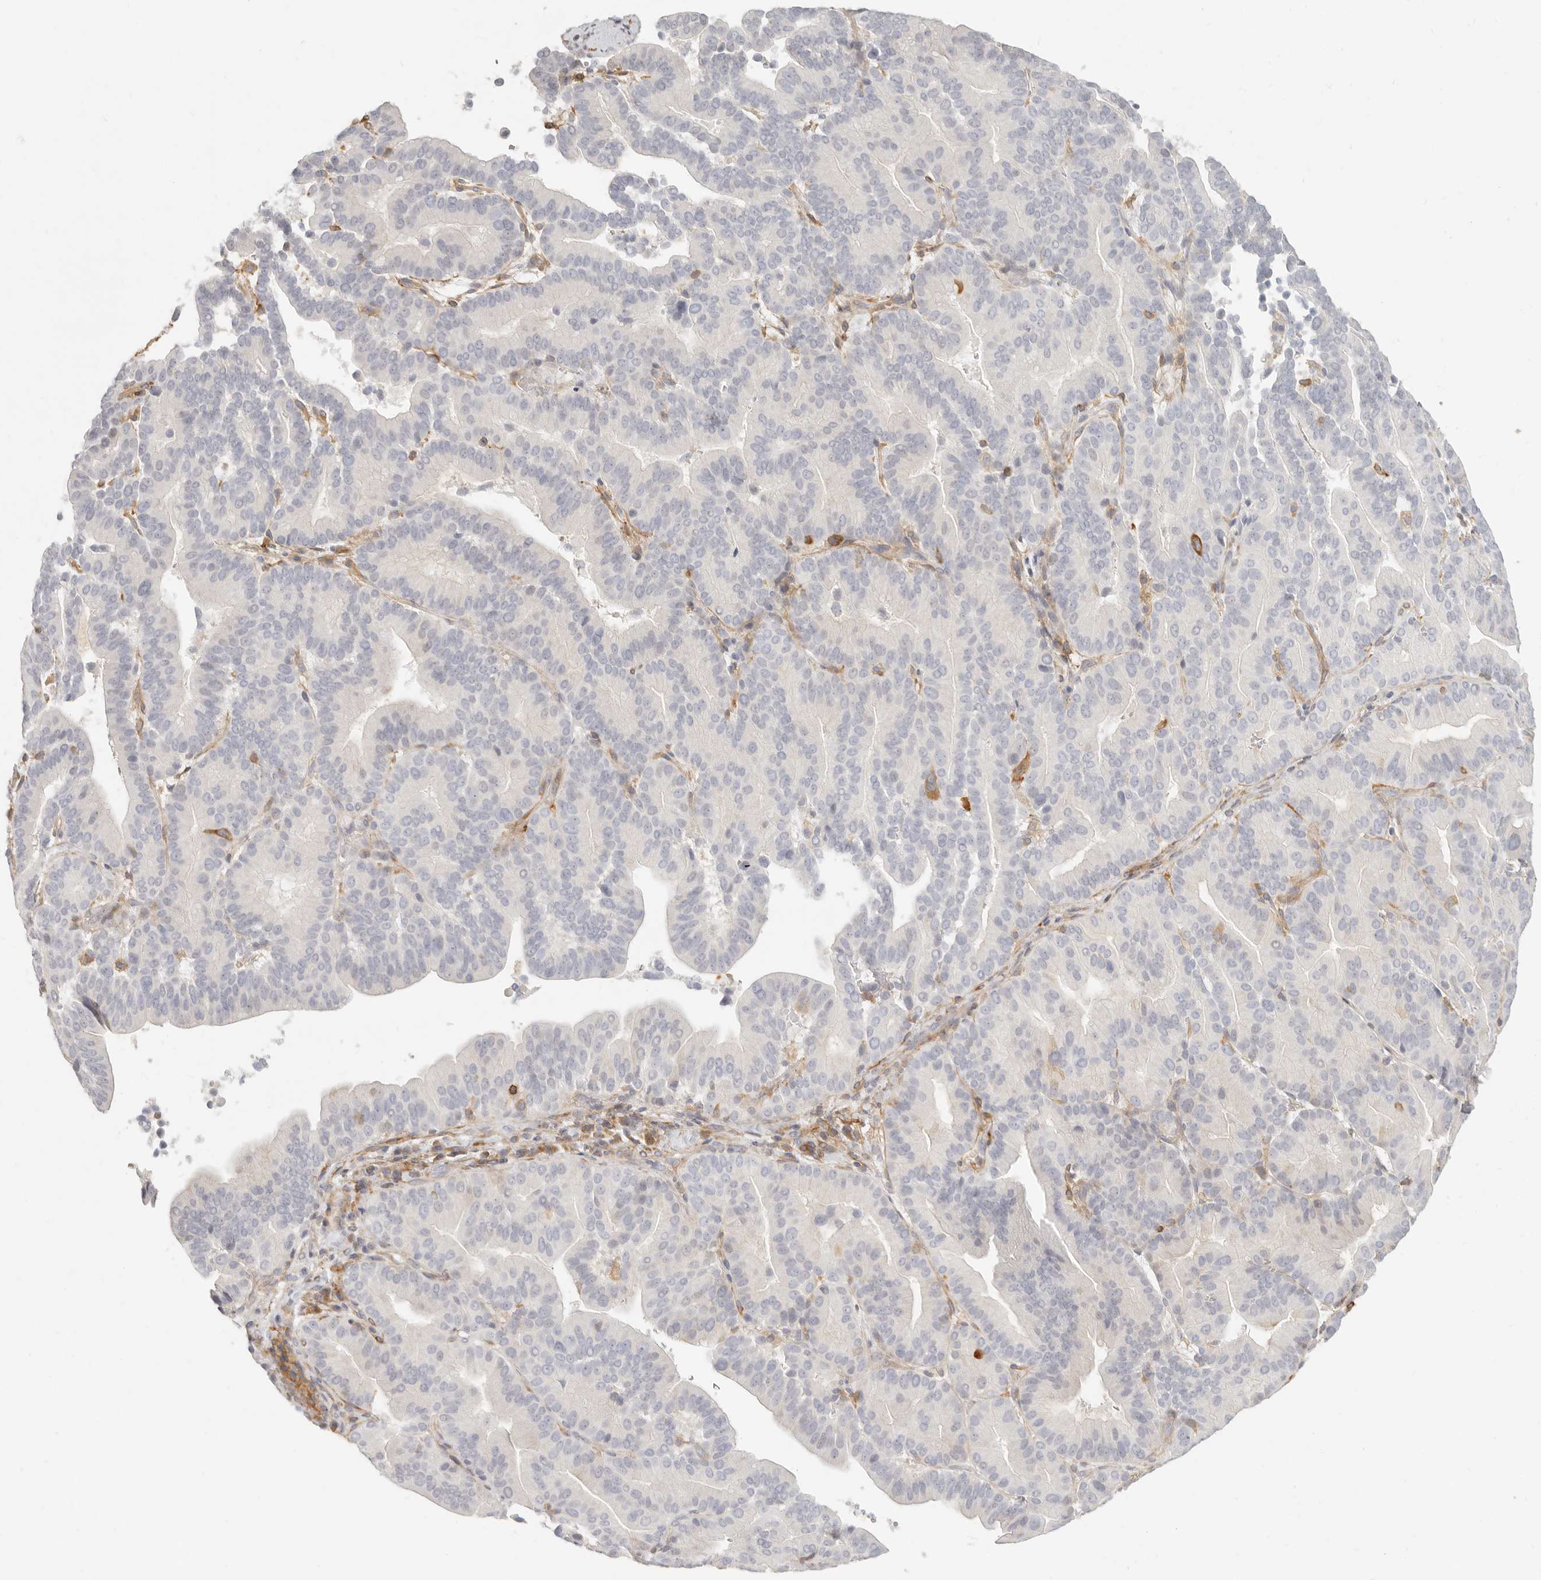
{"staining": {"intensity": "negative", "quantity": "none", "location": "none"}, "tissue": "liver cancer", "cell_type": "Tumor cells", "image_type": "cancer", "snomed": [{"axis": "morphology", "description": "Cholangiocarcinoma"}, {"axis": "topography", "description": "Liver"}], "caption": "Tumor cells show no significant protein staining in liver cancer.", "gene": "NIBAN1", "patient": {"sex": "female", "age": 75}}